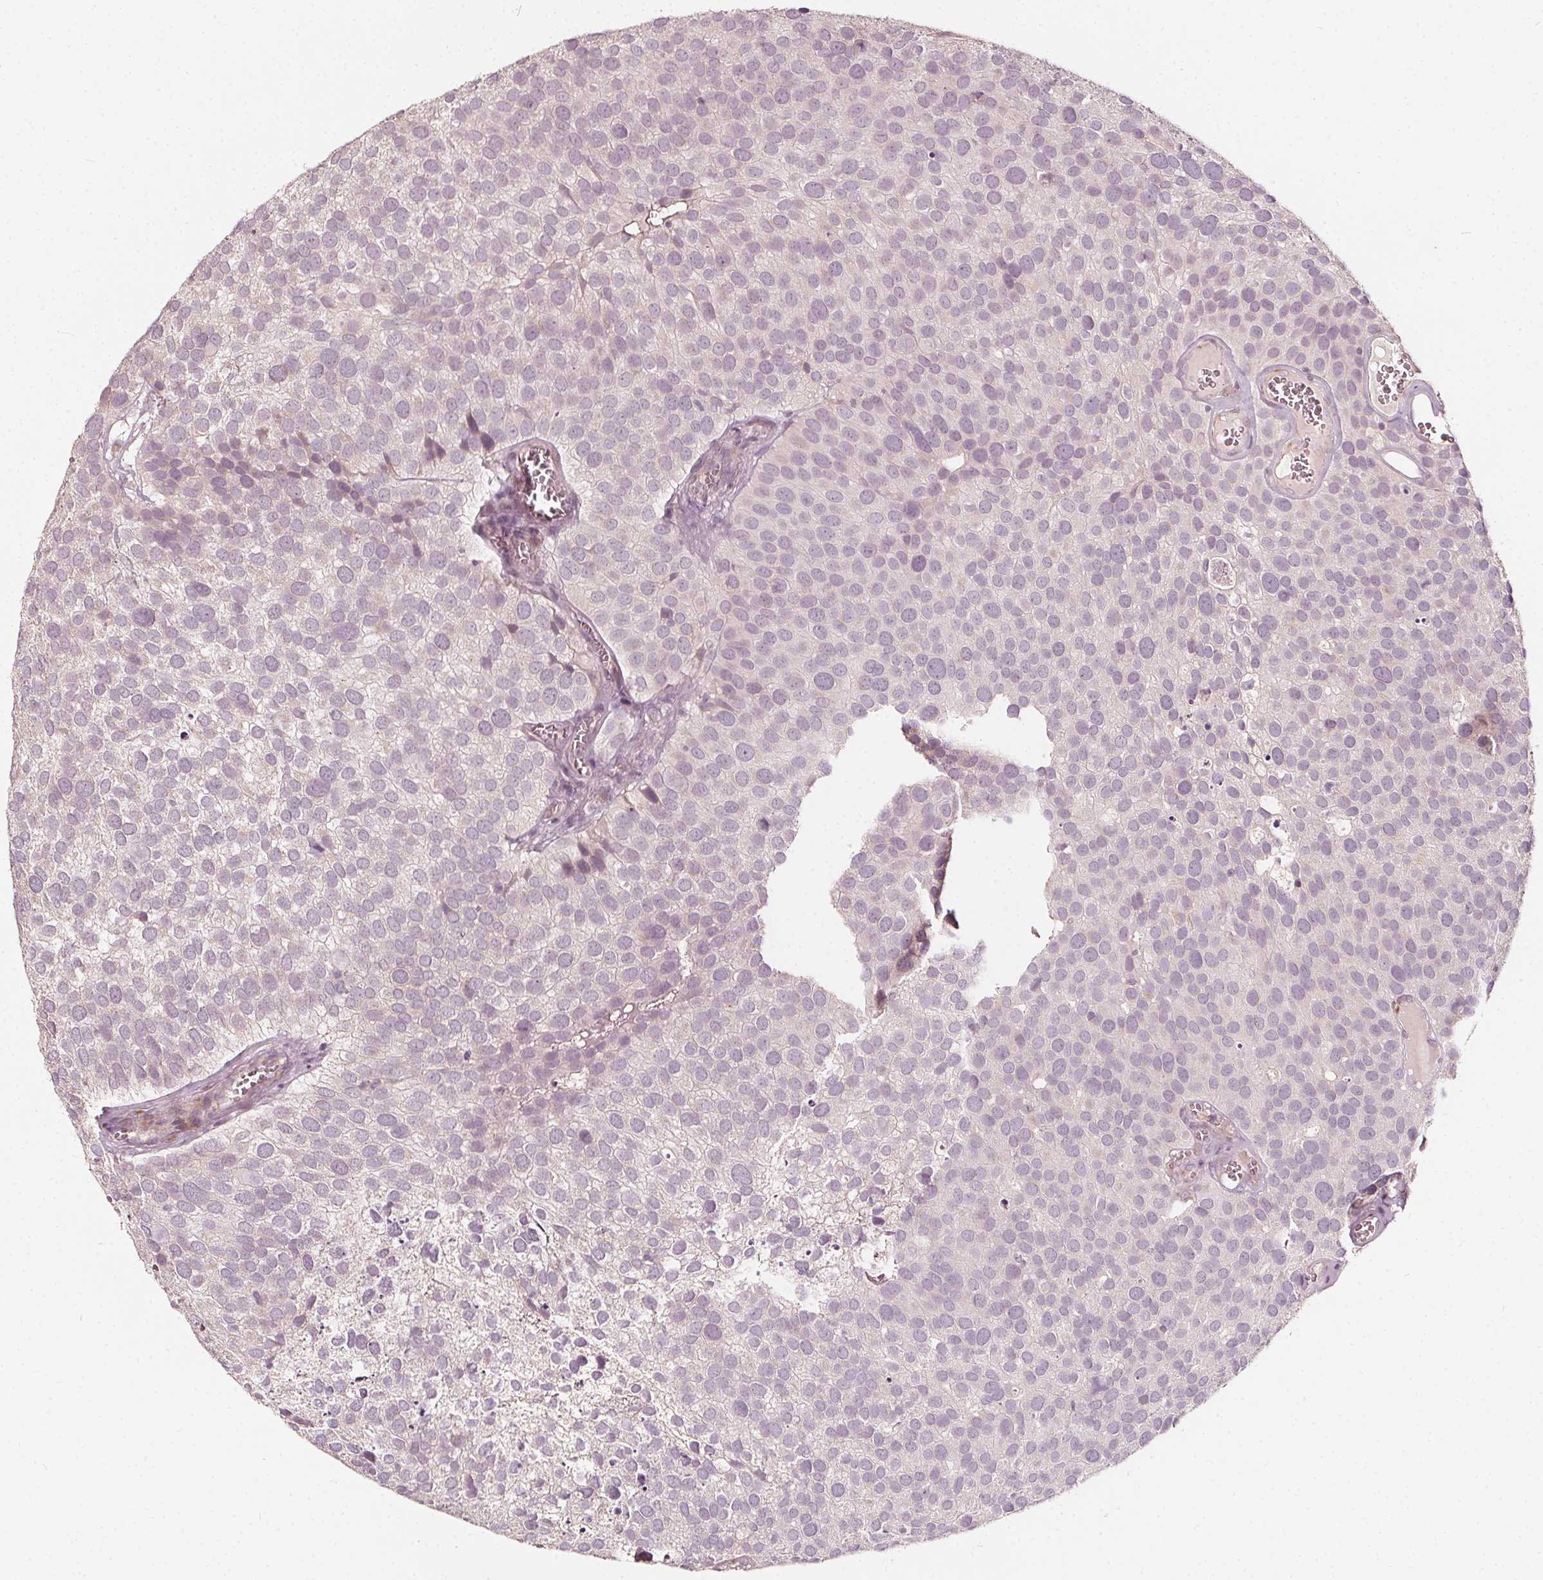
{"staining": {"intensity": "negative", "quantity": "none", "location": "none"}, "tissue": "urothelial cancer", "cell_type": "Tumor cells", "image_type": "cancer", "snomed": [{"axis": "morphology", "description": "Urothelial carcinoma, Low grade"}, {"axis": "topography", "description": "Urinary bladder"}], "caption": "High magnification brightfield microscopy of urothelial cancer stained with DAB (3,3'-diaminobenzidine) (brown) and counterstained with hematoxylin (blue): tumor cells show no significant positivity.", "gene": "NPC1L1", "patient": {"sex": "female", "age": 69}}